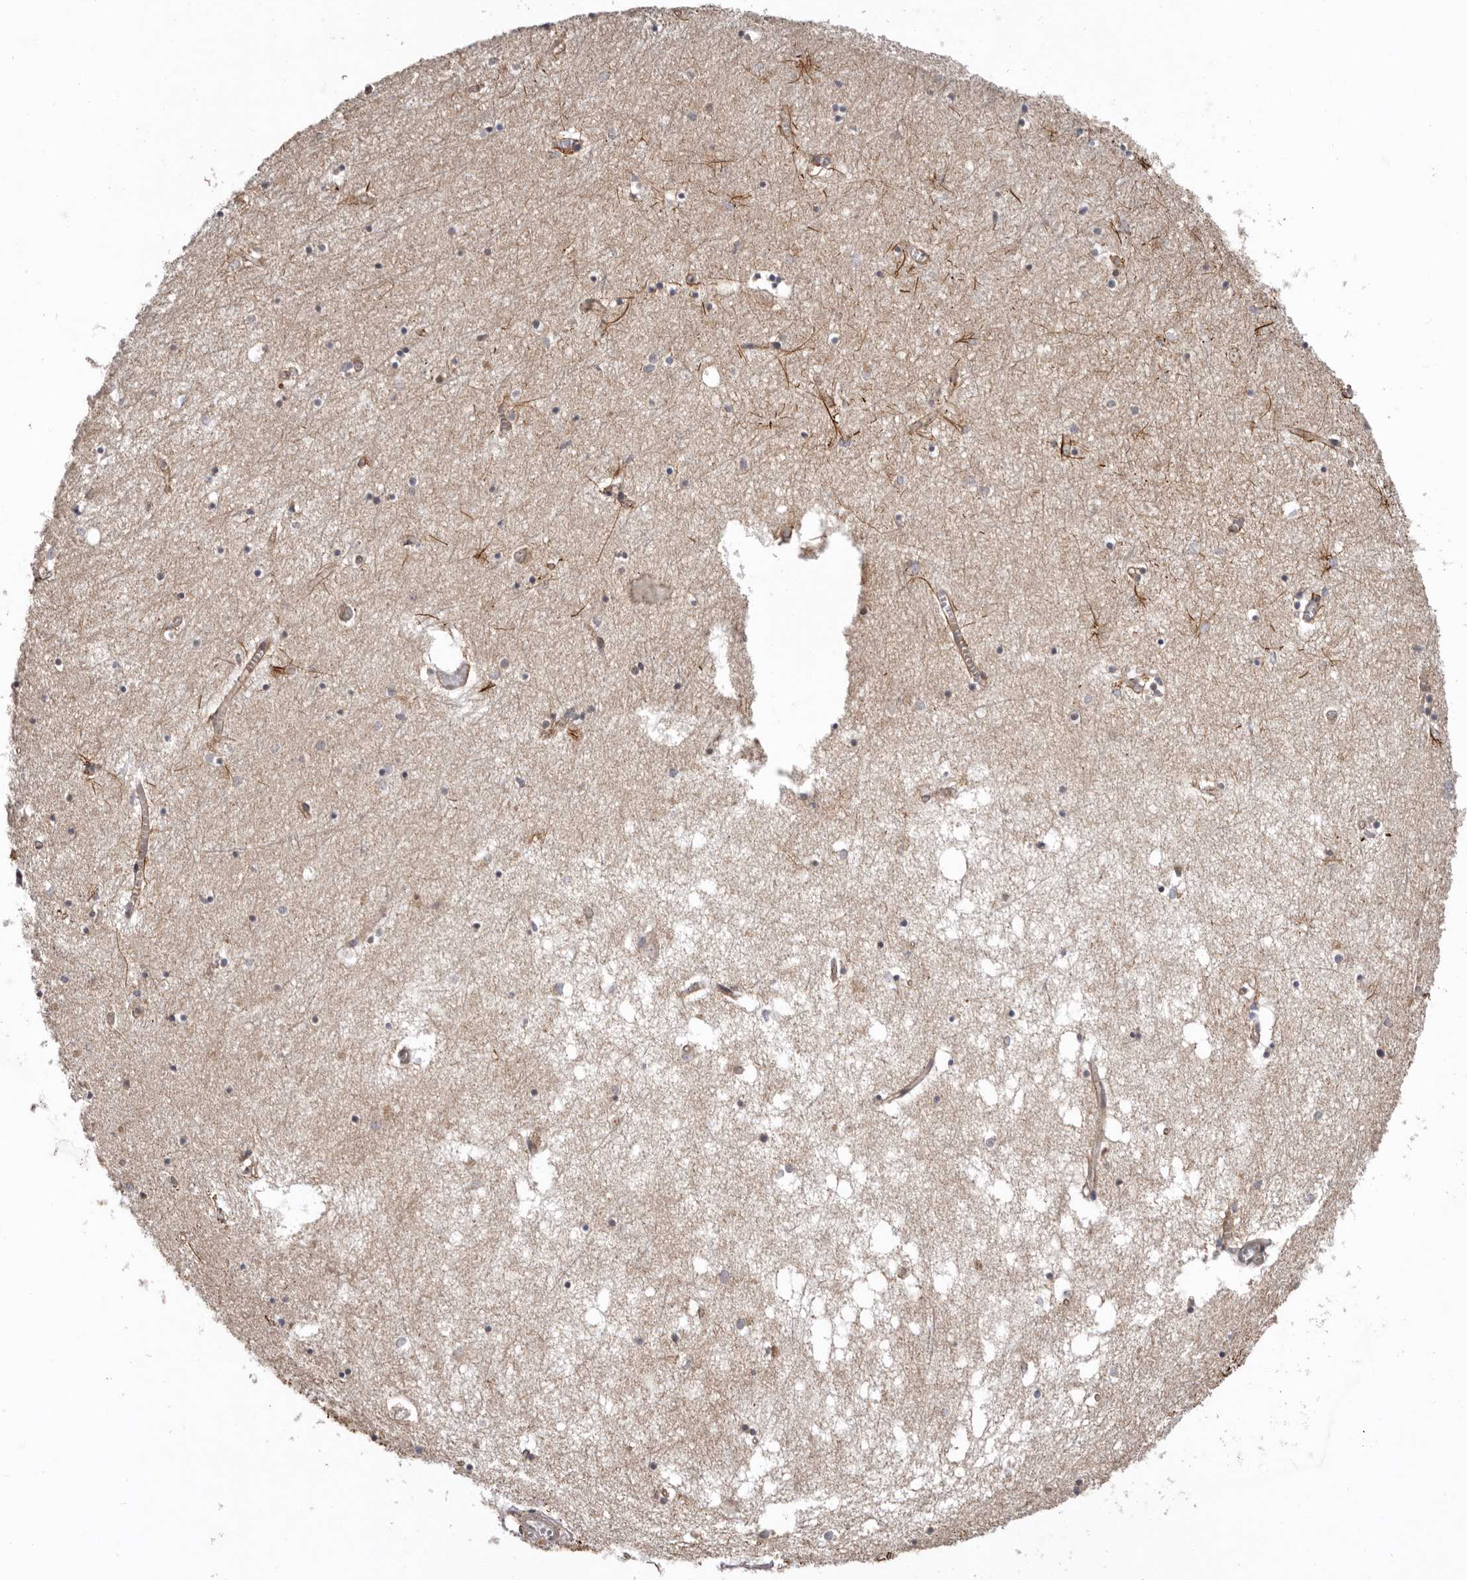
{"staining": {"intensity": "moderate", "quantity": "<25%", "location": "cytoplasmic/membranous"}, "tissue": "hippocampus", "cell_type": "Glial cells", "image_type": "normal", "snomed": [{"axis": "morphology", "description": "Normal tissue, NOS"}, {"axis": "topography", "description": "Hippocampus"}], "caption": "Protein expression analysis of unremarkable hippocampus demonstrates moderate cytoplasmic/membranous staining in about <25% of glial cells.", "gene": "TMUB1", "patient": {"sex": "male", "age": 70}}